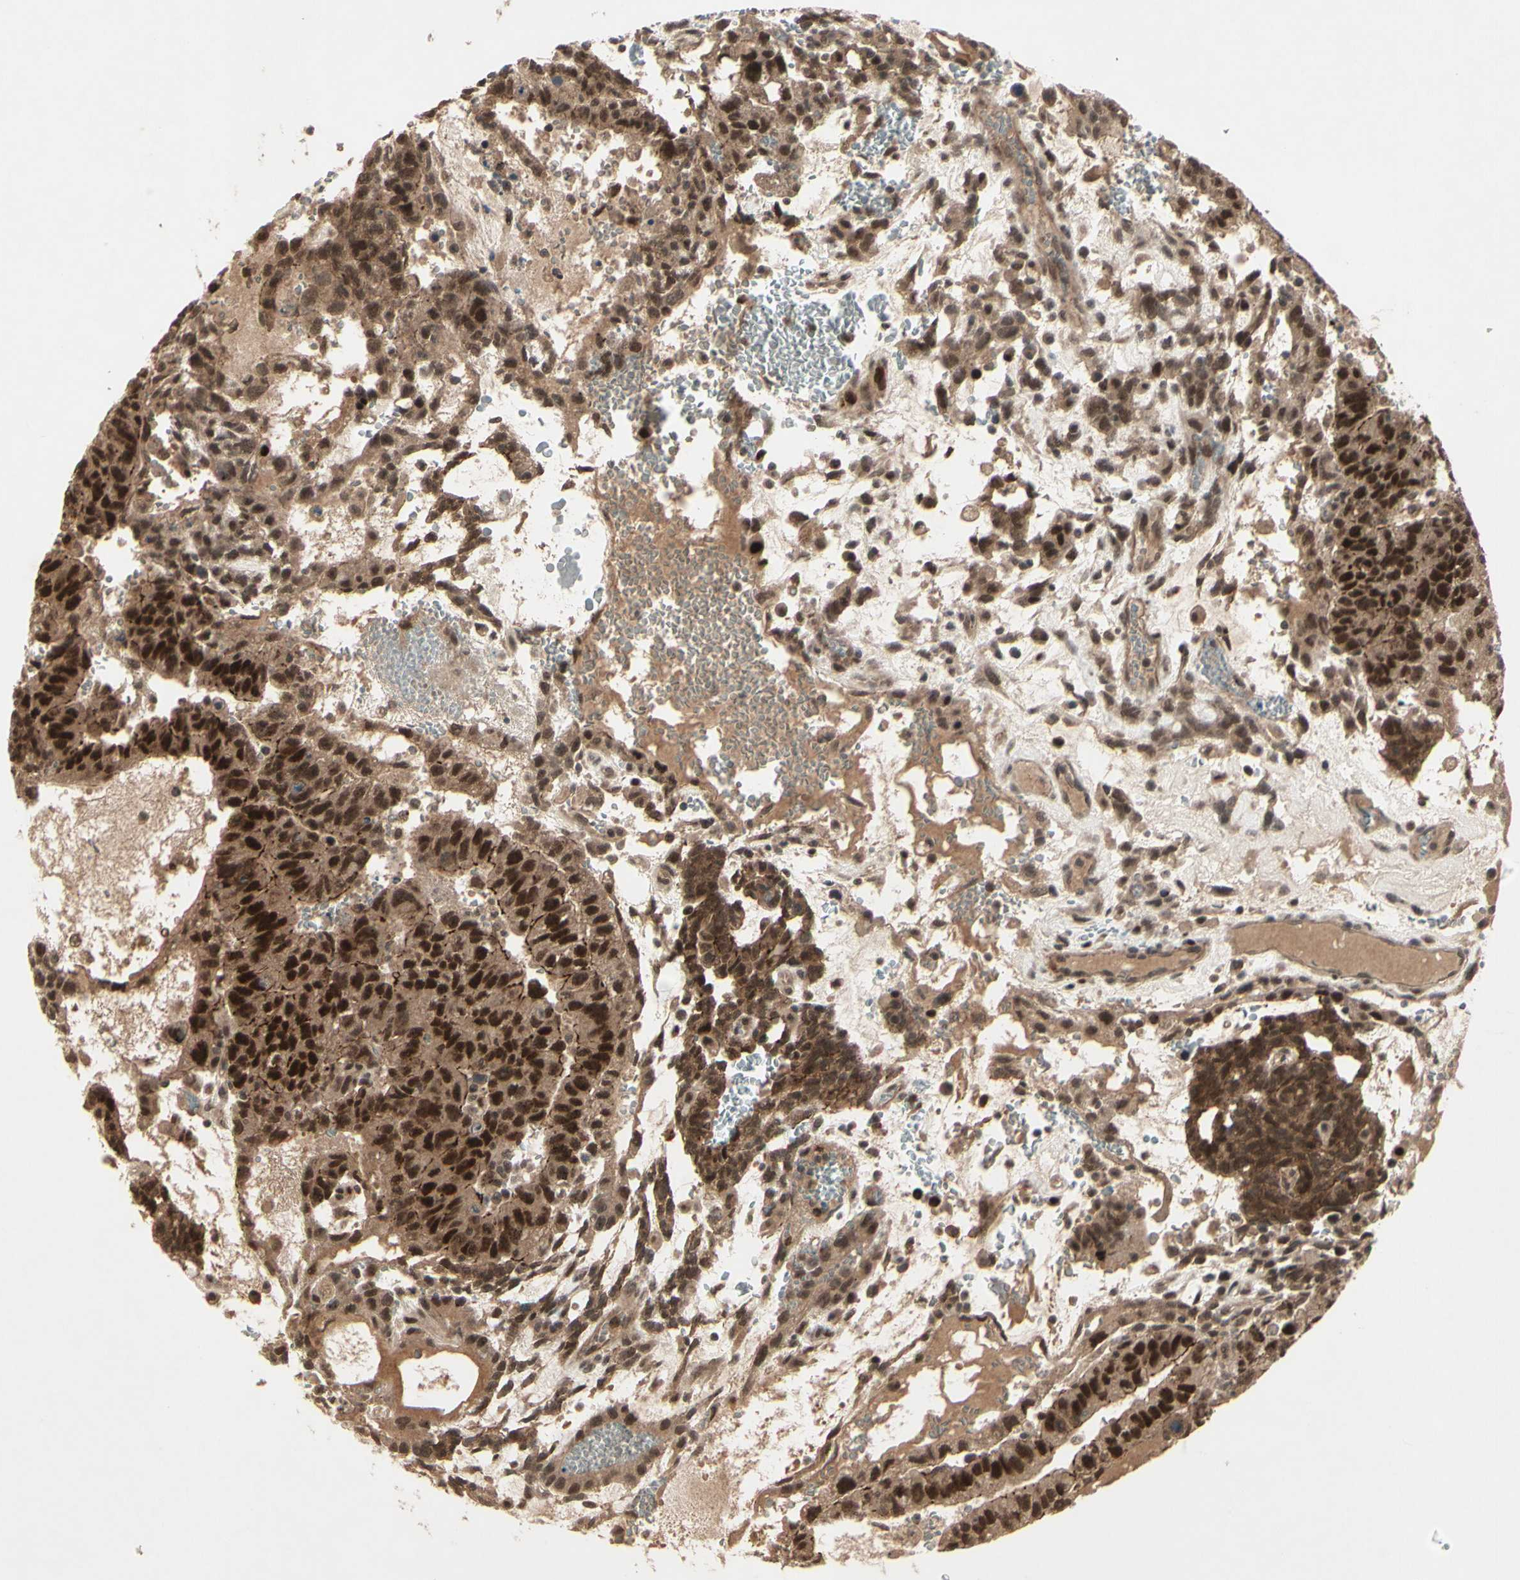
{"staining": {"intensity": "strong", "quantity": ">75%", "location": "cytoplasmic/membranous,nuclear"}, "tissue": "testis cancer", "cell_type": "Tumor cells", "image_type": "cancer", "snomed": [{"axis": "morphology", "description": "Seminoma, NOS"}, {"axis": "morphology", "description": "Carcinoma, Embryonal, NOS"}, {"axis": "topography", "description": "Testis"}], "caption": "High-magnification brightfield microscopy of testis cancer (seminoma) stained with DAB (3,3'-diaminobenzidine) (brown) and counterstained with hematoxylin (blue). tumor cells exhibit strong cytoplasmic/membranous and nuclear staining is appreciated in approximately>75% of cells. (DAB (3,3'-diaminobenzidine) IHC, brown staining for protein, blue staining for nuclei).", "gene": "MLF2", "patient": {"sex": "male", "age": 52}}